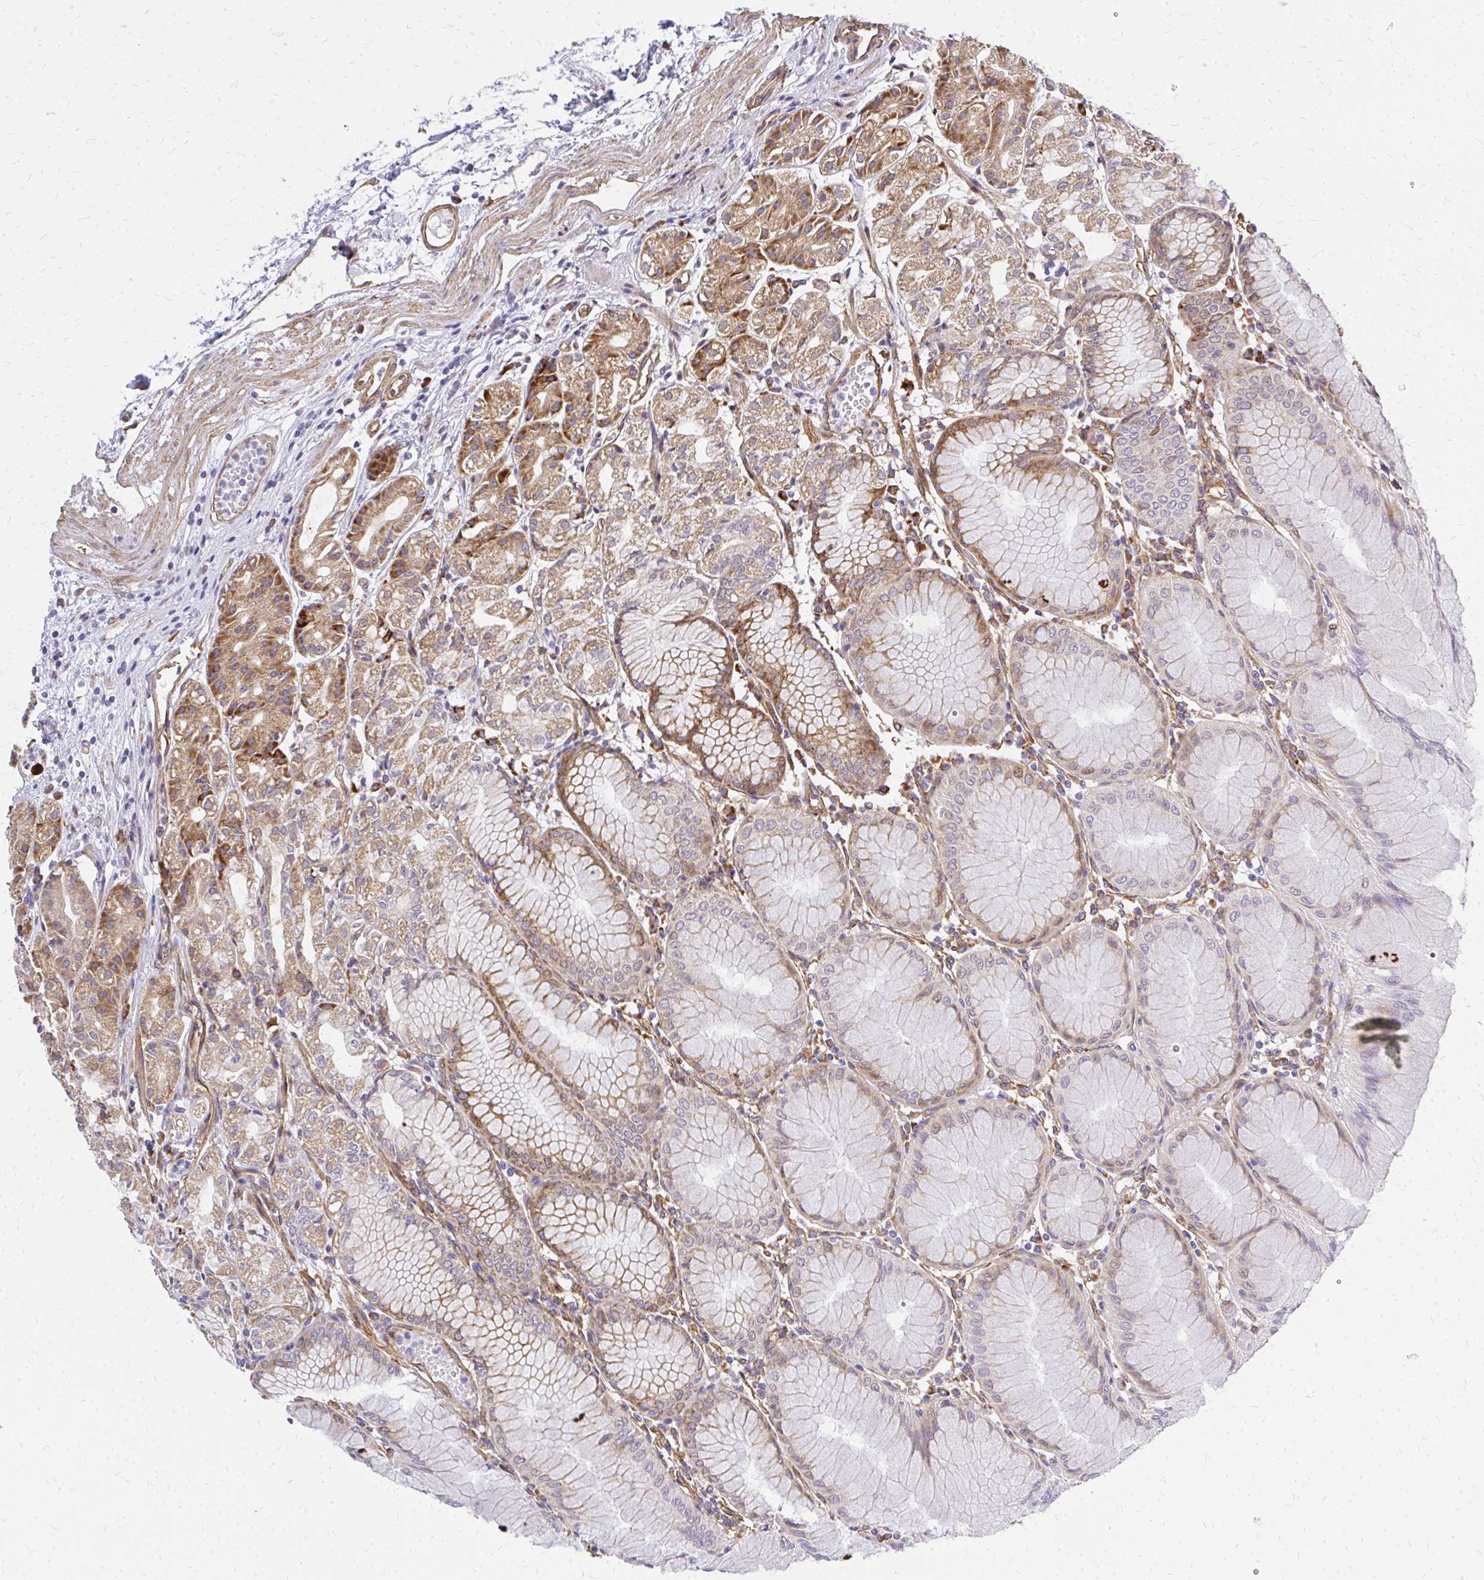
{"staining": {"intensity": "moderate", "quantity": "25%-75%", "location": "cytoplasmic/membranous"}, "tissue": "stomach", "cell_type": "Glandular cells", "image_type": "normal", "snomed": [{"axis": "morphology", "description": "Normal tissue, NOS"}, {"axis": "topography", "description": "Stomach"}], "caption": "This micrograph displays unremarkable stomach stained with immunohistochemistry to label a protein in brown. The cytoplasmic/membranous of glandular cells show moderate positivity for the protein. Nuclei are counter-stained blue.", "gene": "ENSG00000258472", "patient": {"sex": "female", "age": 57}}